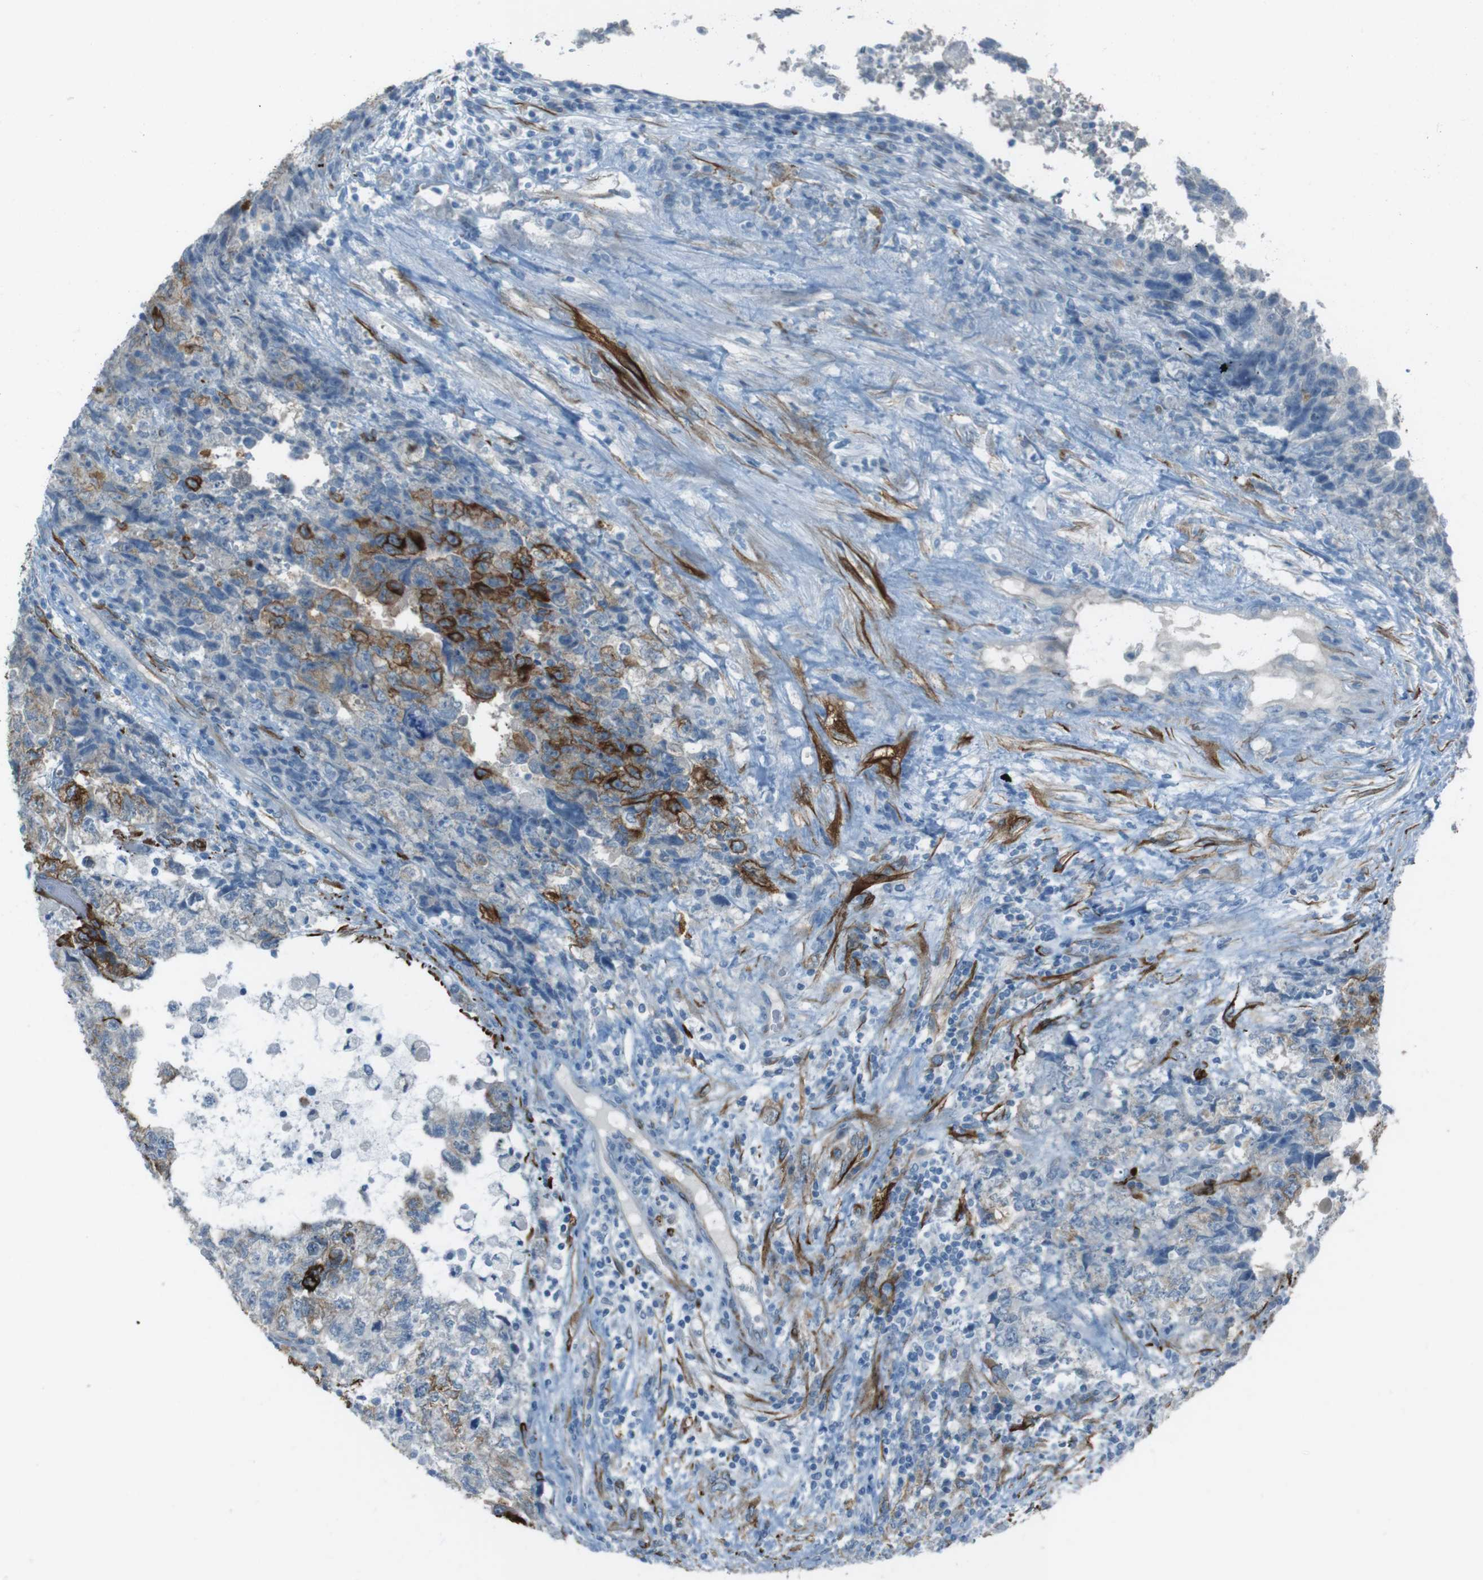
{"staining": {"intensity": "moderate", "quantity": "<25%", "location": "cytoplasmic/membranous"}, "tissue": "testis cancer", "cell_type": "Tumor cells", "image_type": "cancer", "snomed": [{"axis": "morphology", "description": "Carcinoma, Embryonal, NOS"}, {"axis": "topography", "description": "Testis"}], "caption": "Immunohistochemical staining of testis embryonal carcinoma exhibits moderate cytoplasmic/membranous protein staining in approximately <25% of tumor cells.", "gene": "TUBB2A", "patient": {"sex": "male", "age": 36}}